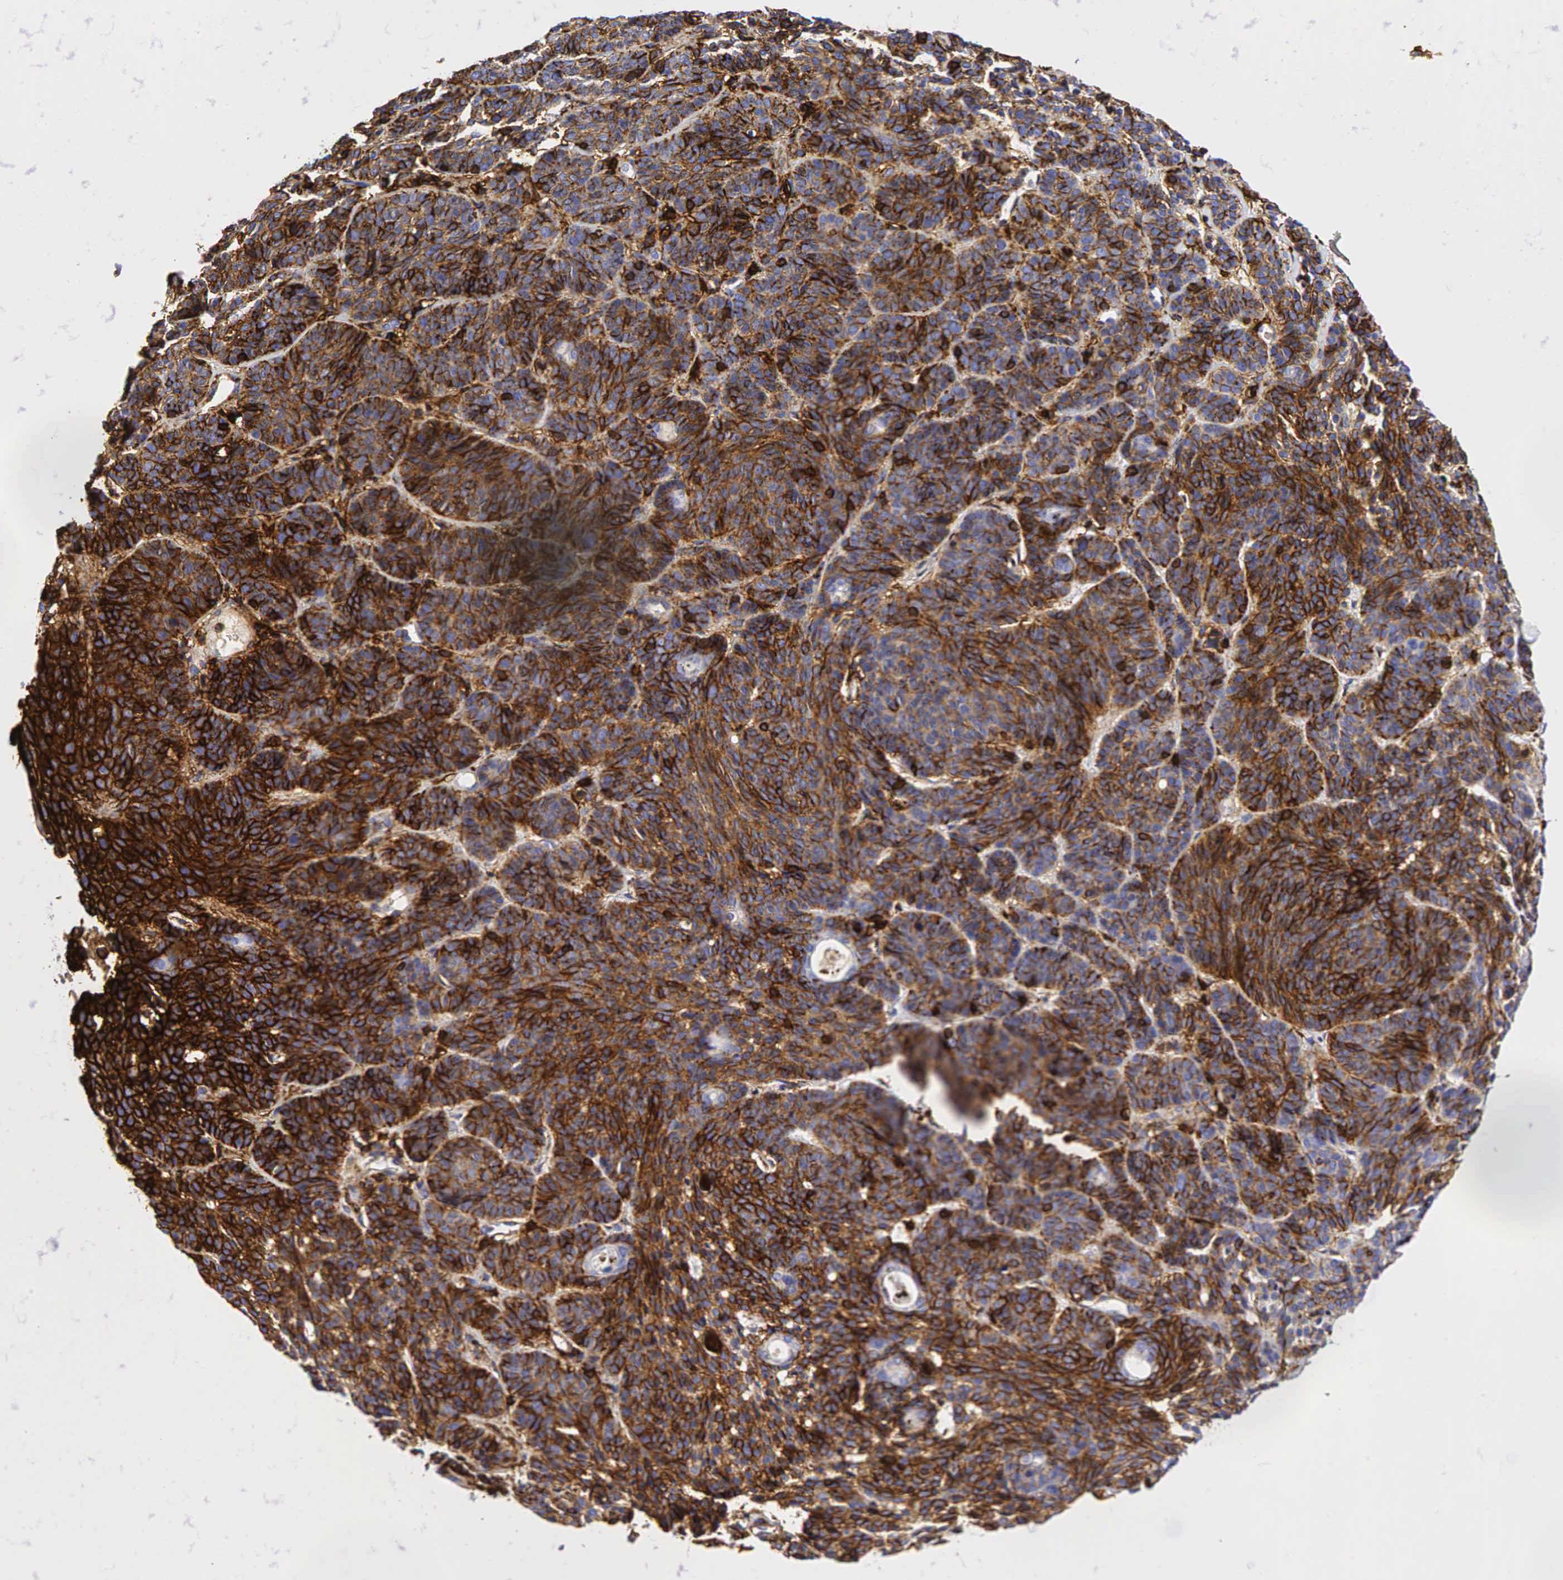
{"staining": {"intensity": "moderate", "quantity": "25%-75%", "location": "cytoplasmic/membranous"}, "tissue": "skin cancer", "cell_type": "Tumor cells", "image_type": "cancer", "snomed": [{"axis": "morphology", "description": "Basal cell carcinoma"}, {"axis": "topography", "description": "Skin"}], "caption": "Tumor cells demonstrate moderate cytoplasmic/membranous expression in about 25%-75% of cells in skin basal cell carcinoma. (DAB (3,3'-diaminobenzidine) = brown stain, brightfield microscopy at high magnification).", "gene": "CD44", "patient": {"sex": "female", "age": 62}}